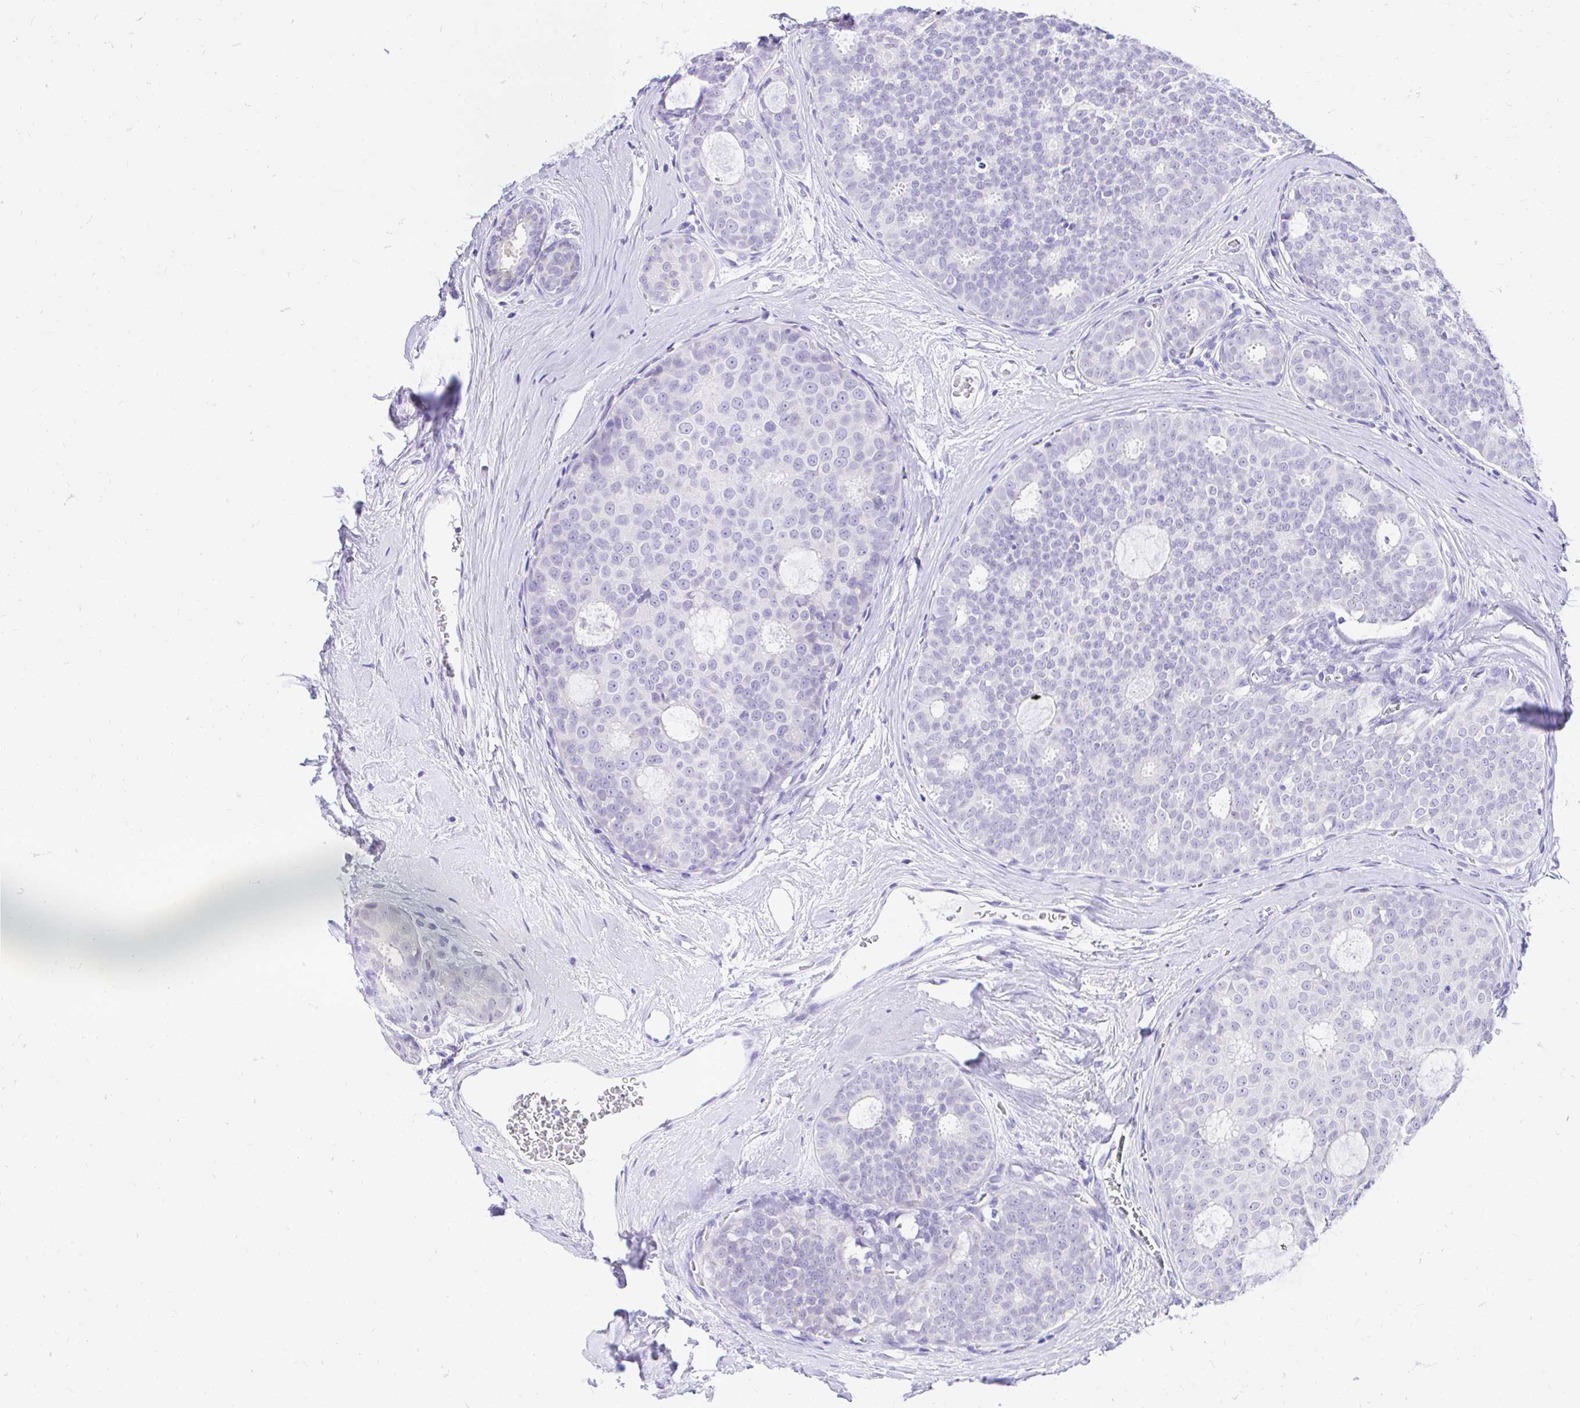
{"staining": {"intensity": "negative", "quantity": "none", "location": "none"}, "tissue": "breast cancer", "cell_type": "Tumor cells", "image_type": "cancer", "snomed": [{"axis": "morphology", "description": "Duct carcinoma"}, {"axis": "topography", "description": "Breast"}], "caption": "A high-resolution image shows immunohistochemistry (IHC) staining of infiltrating ductal carcinoma (breast), which displays no significant positivity in tumor cells.", "gene": "FATE1", "patient": {"sex": "female", "age": 45}}